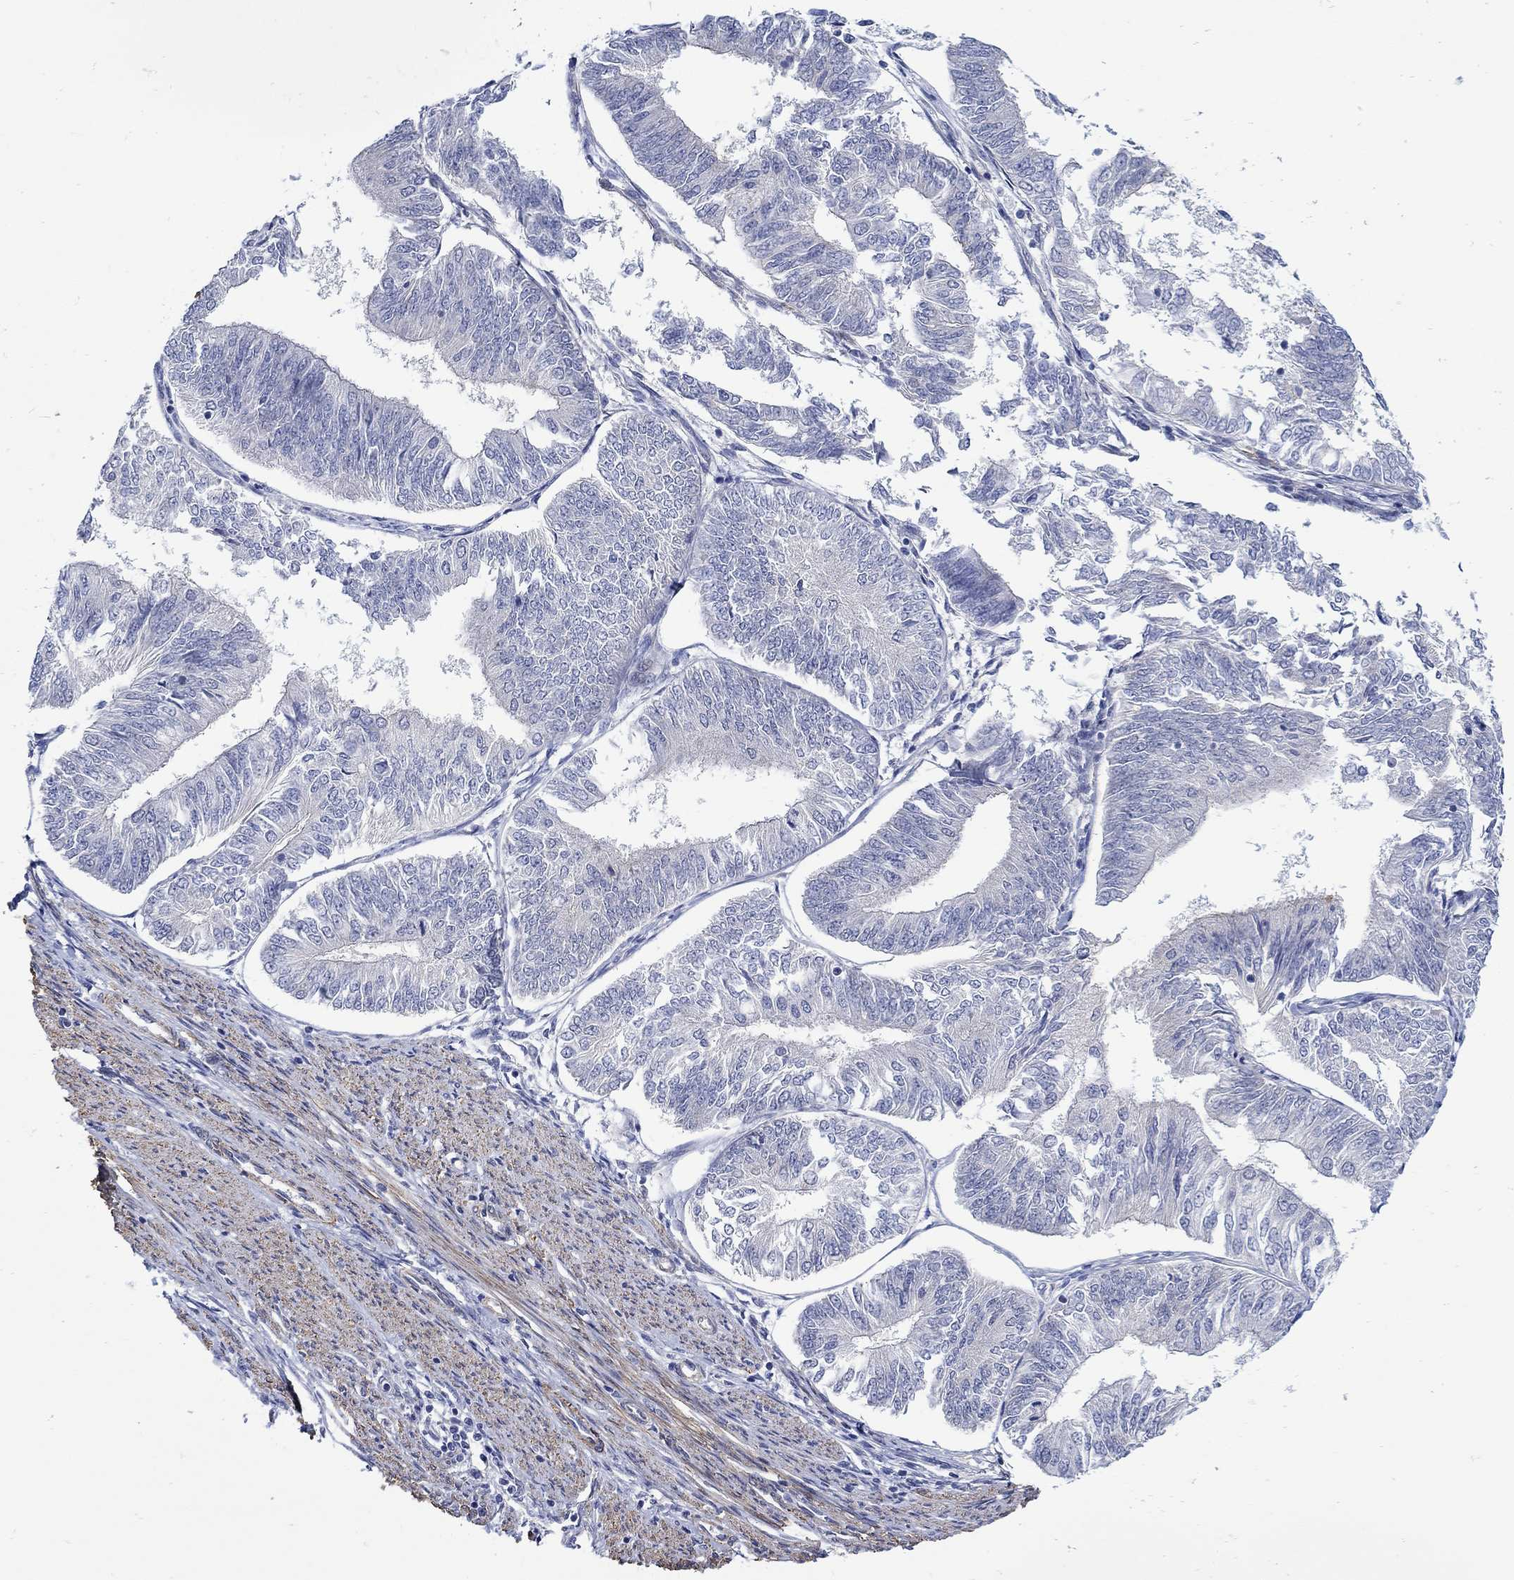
{"staining": {"intensity": "negative", "quantity": "none", "location": "none"}, "tissue": "endometrial cancer", "cell_type": "Tumor cells", "image_type": "cancer", "snomed": [{"axis": "morphology", "description": "Adenocarcinoma, NOS"}, {"axis": "topography", "description": "Endometrium"}], "caption": "Endometrial cancer (adenocarcinoma) was stained to show a protein in brown. There is no significant positivity in tumor cells.", "gene": "SCN7A", "patient": {"sex": "female", "age": 58}}